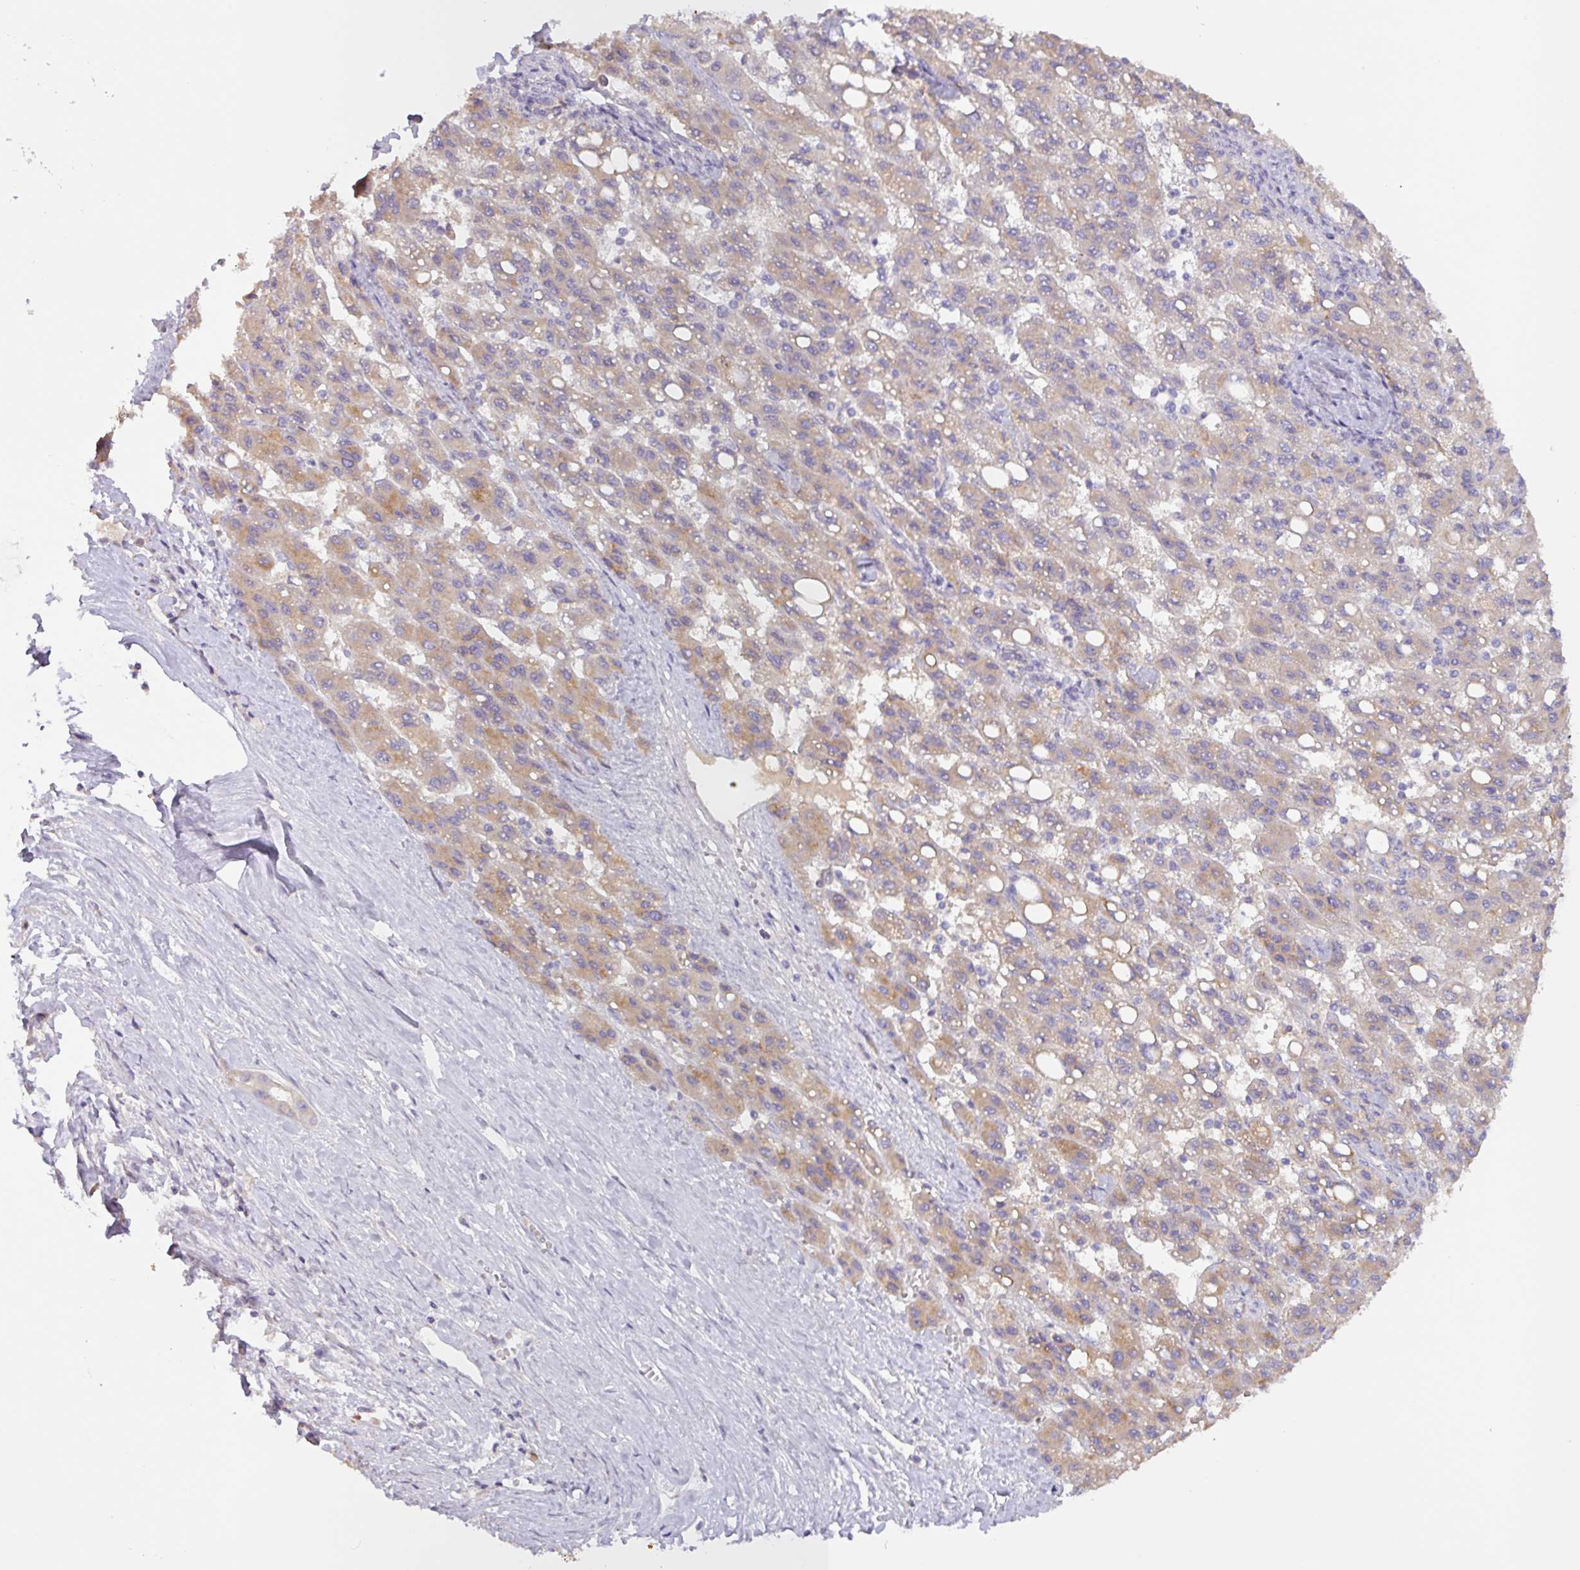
{"staining": {"intensity": "moderate", "quantity": "25%-75%", "location": "cytoplasmic/membranous"}, "tissue": "liver cancer", "cell_type": "Tumor cells", "image_type": "cancer", "snomed": [{"axis": "morphology", "description": "Carcinoma, Hepatocellular, NOS"}, {"axis": "topography", "description": "Liver"}], "caption": "The image reveals immunohistochemical staining of liver cancer. There is moderate cytoplasmic/membranous staining is seen in about 25%-75% of tumor cells.", "gene": "SFTPB", "patient": {"sex": "female", "age": 82}}